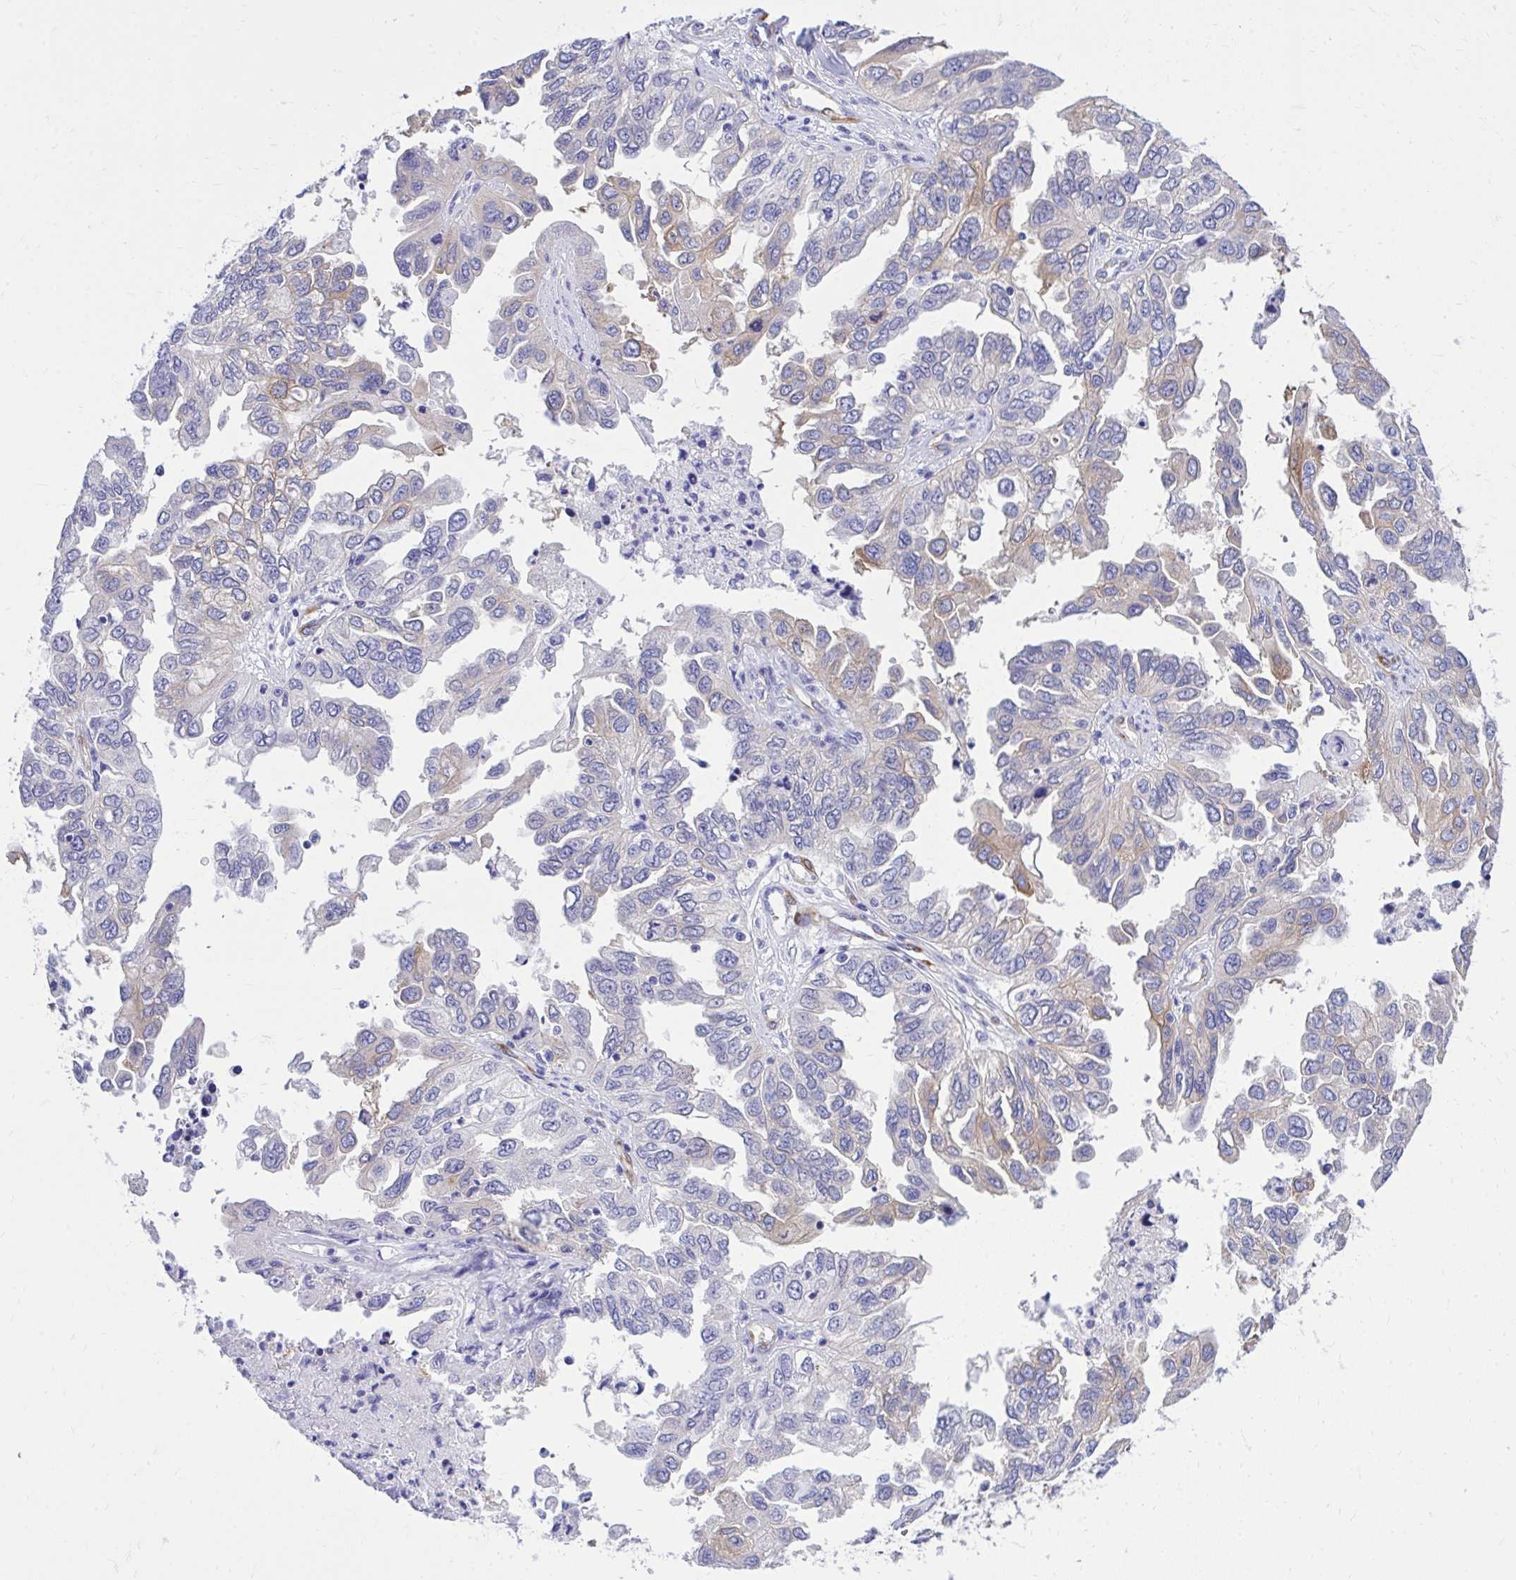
{"staining": {"intensity": "weak", "quantity": "<25%", "location": "cytoplasmic/membranous"}, "tissue": "ovarian cancer", "cell_type": "Tumor cells", "image_type": "cancer", "snomed": [{"axis": "morphology", "description": "Cystadenocarcinoma, serous, NOS"}, {"axis": "topography", "description": "Ovary"}], "caption": "Serous cystadenocarcinoma (ovarian) was stained to show a protein in brown. There is no significant expression in tumor cells.", "gene": "EPB41L1", "patient": {"sex": "female", "age": 53}}